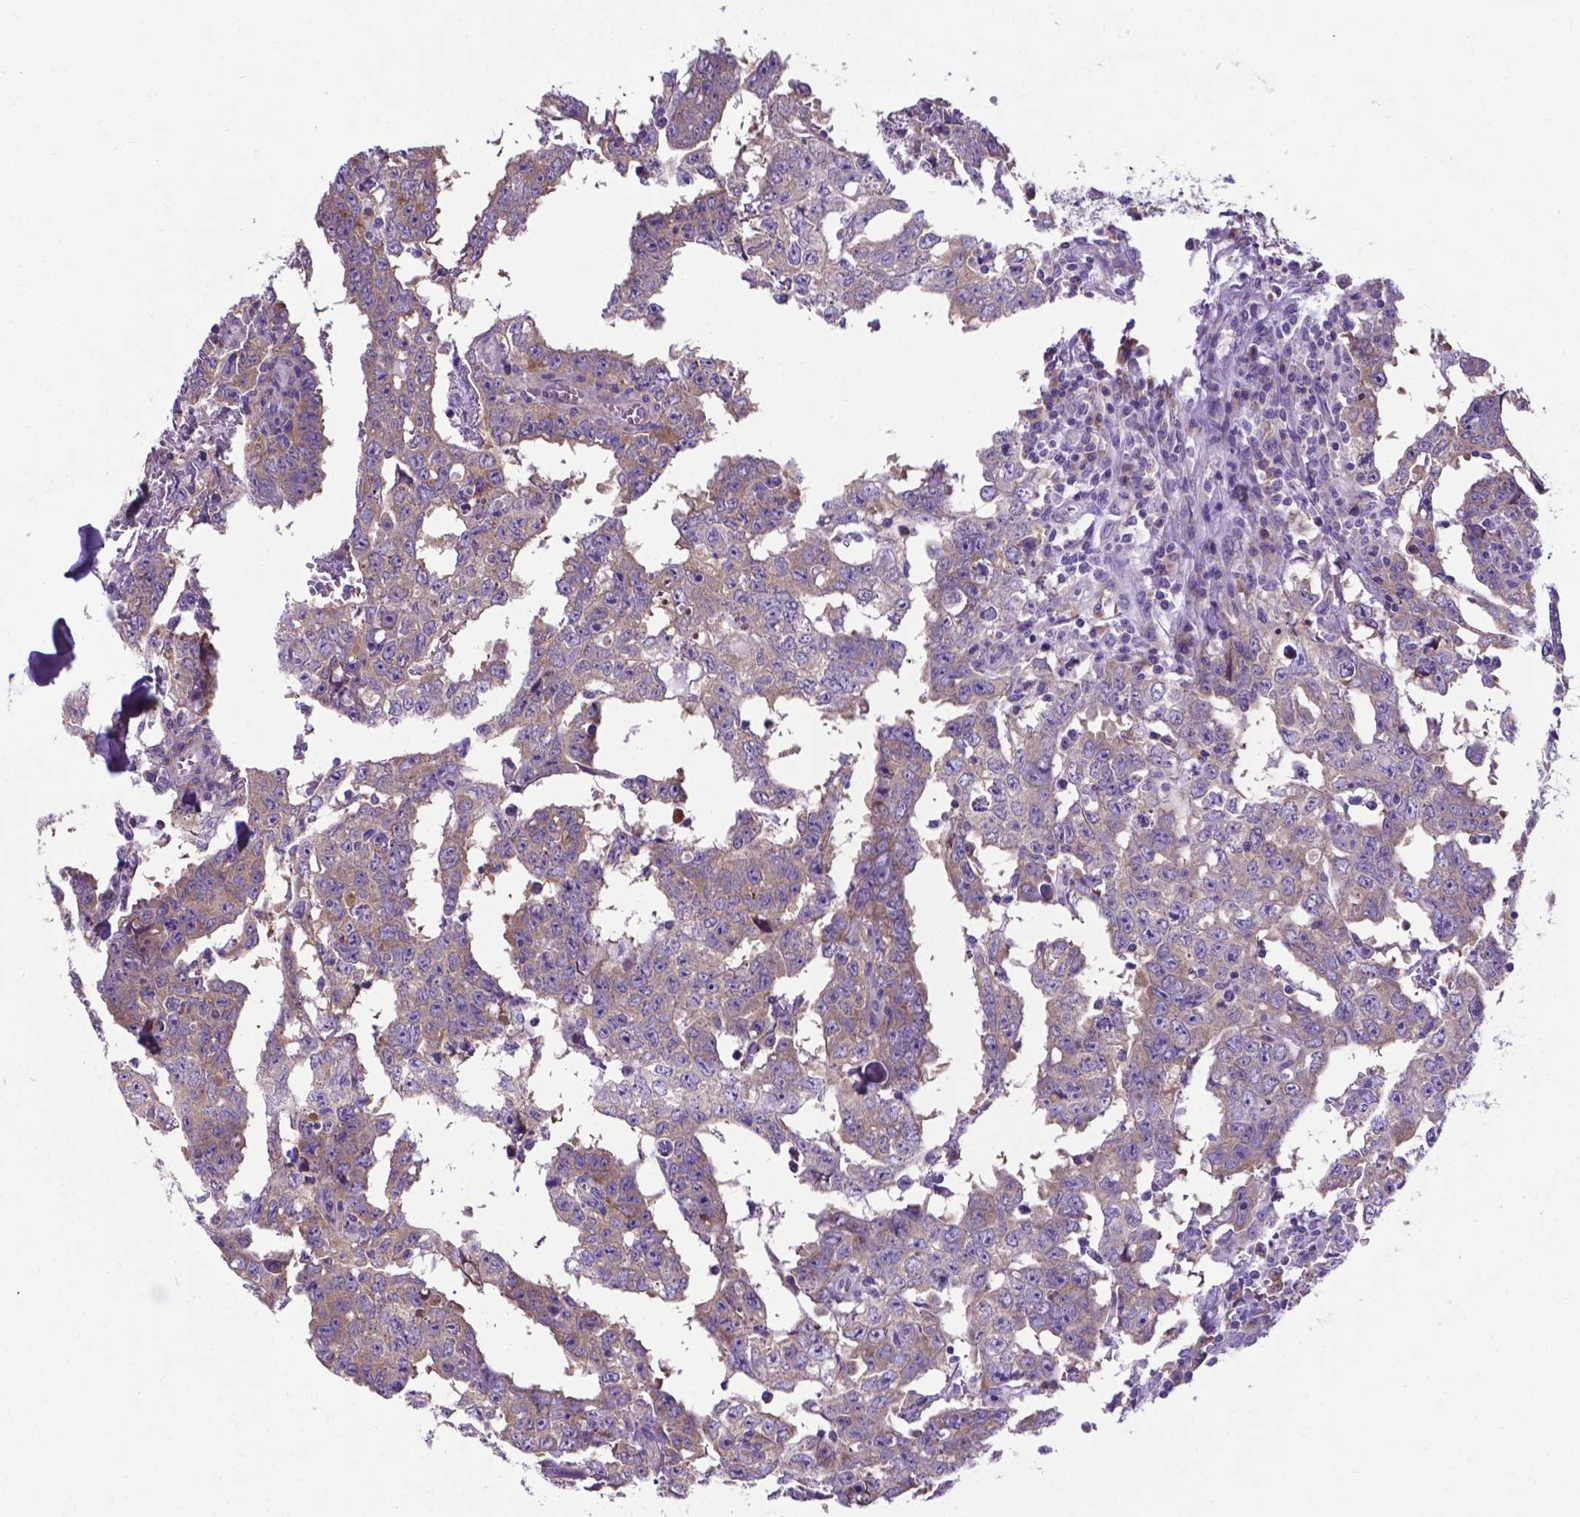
{"staining": {"intensity": "moderate", "quantity": ">75%", "location": "cytoplasmic/membranous"}, "tissue": "testis cancer", "cell_type": "Tumor cells", "image_type": "cancer", "snomed": [{"axis": "morphology", "description": "Carcinoma, Embryonal, NOS"}, {"axis": "topography", "description": "Testis"}], "caption": "A brown stain shows moderate cytoplasmic/membranous expression of a protein in testis embryonal carcinoma tumor cells. (brown staining indicates protein expression, while blue staining denotes nuclei).", "gene": "RPL6", "patient": {"sex": "male", "age": 22}}